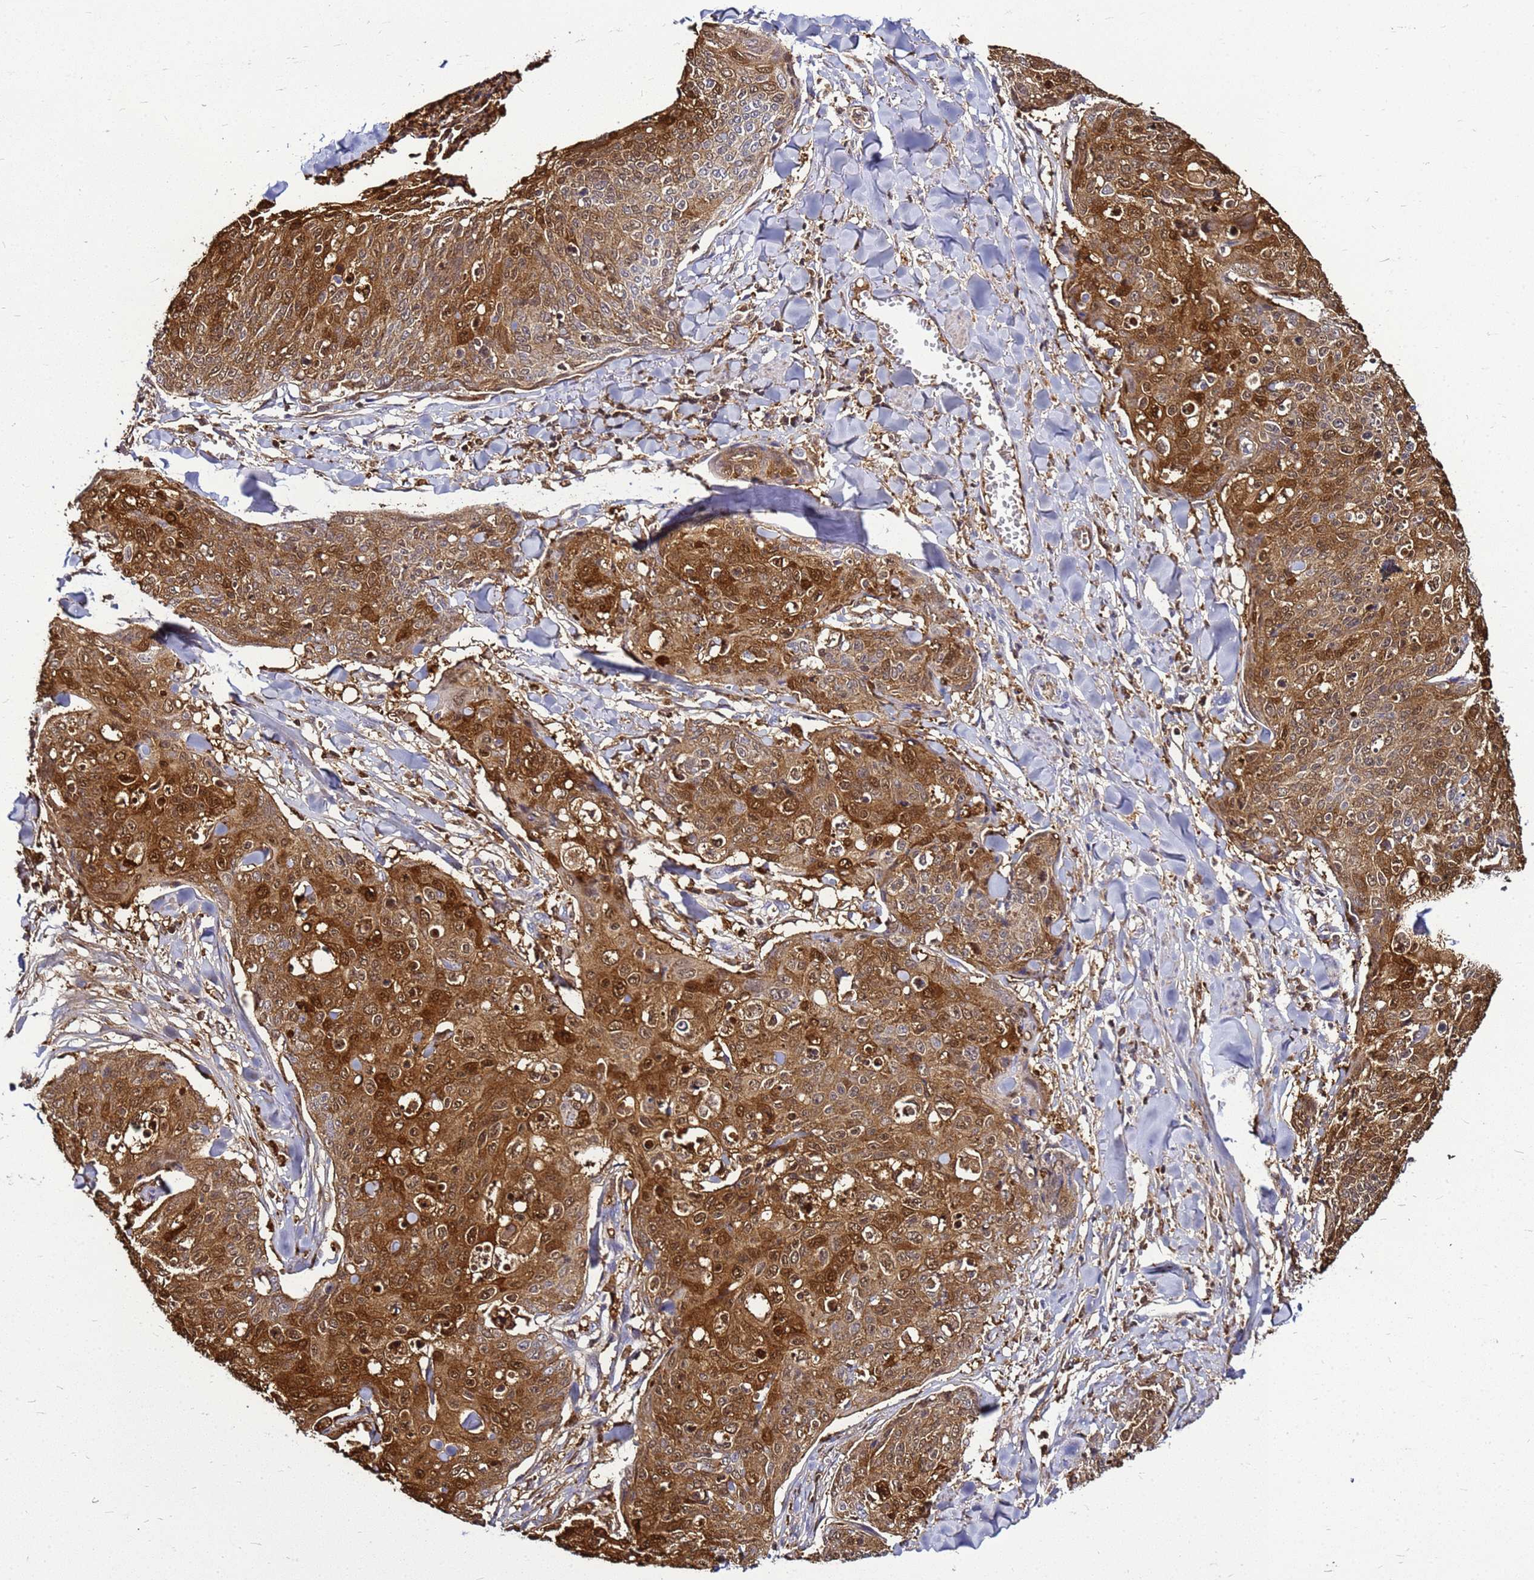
{"staining": {"intensity": "moderate", "quantity": ">75%", "location": "cytoplasmic/membranous,nuclear"}, "tissue": "skin cancer", "cell_type": "Tumor cells", "image_type": "cancer", "snomed": [{"axis": "morphology", "description": "Squamous cell carcinoma, NOS"}, {"axis": "topography", "description": "Skin"}, {"axis": "topography", "description": "Vulva"}], "caption": "Skin cancer stained with DAB (3,3'-diaminobenzidine) immunohistochemistry demonstrates medium levels of moderate cytoplasmic/membranous and nuclear expression in approximately >75% of tumor cells.", "gene": "CSTA", "patient": {"sex": "female", "age": 85}}